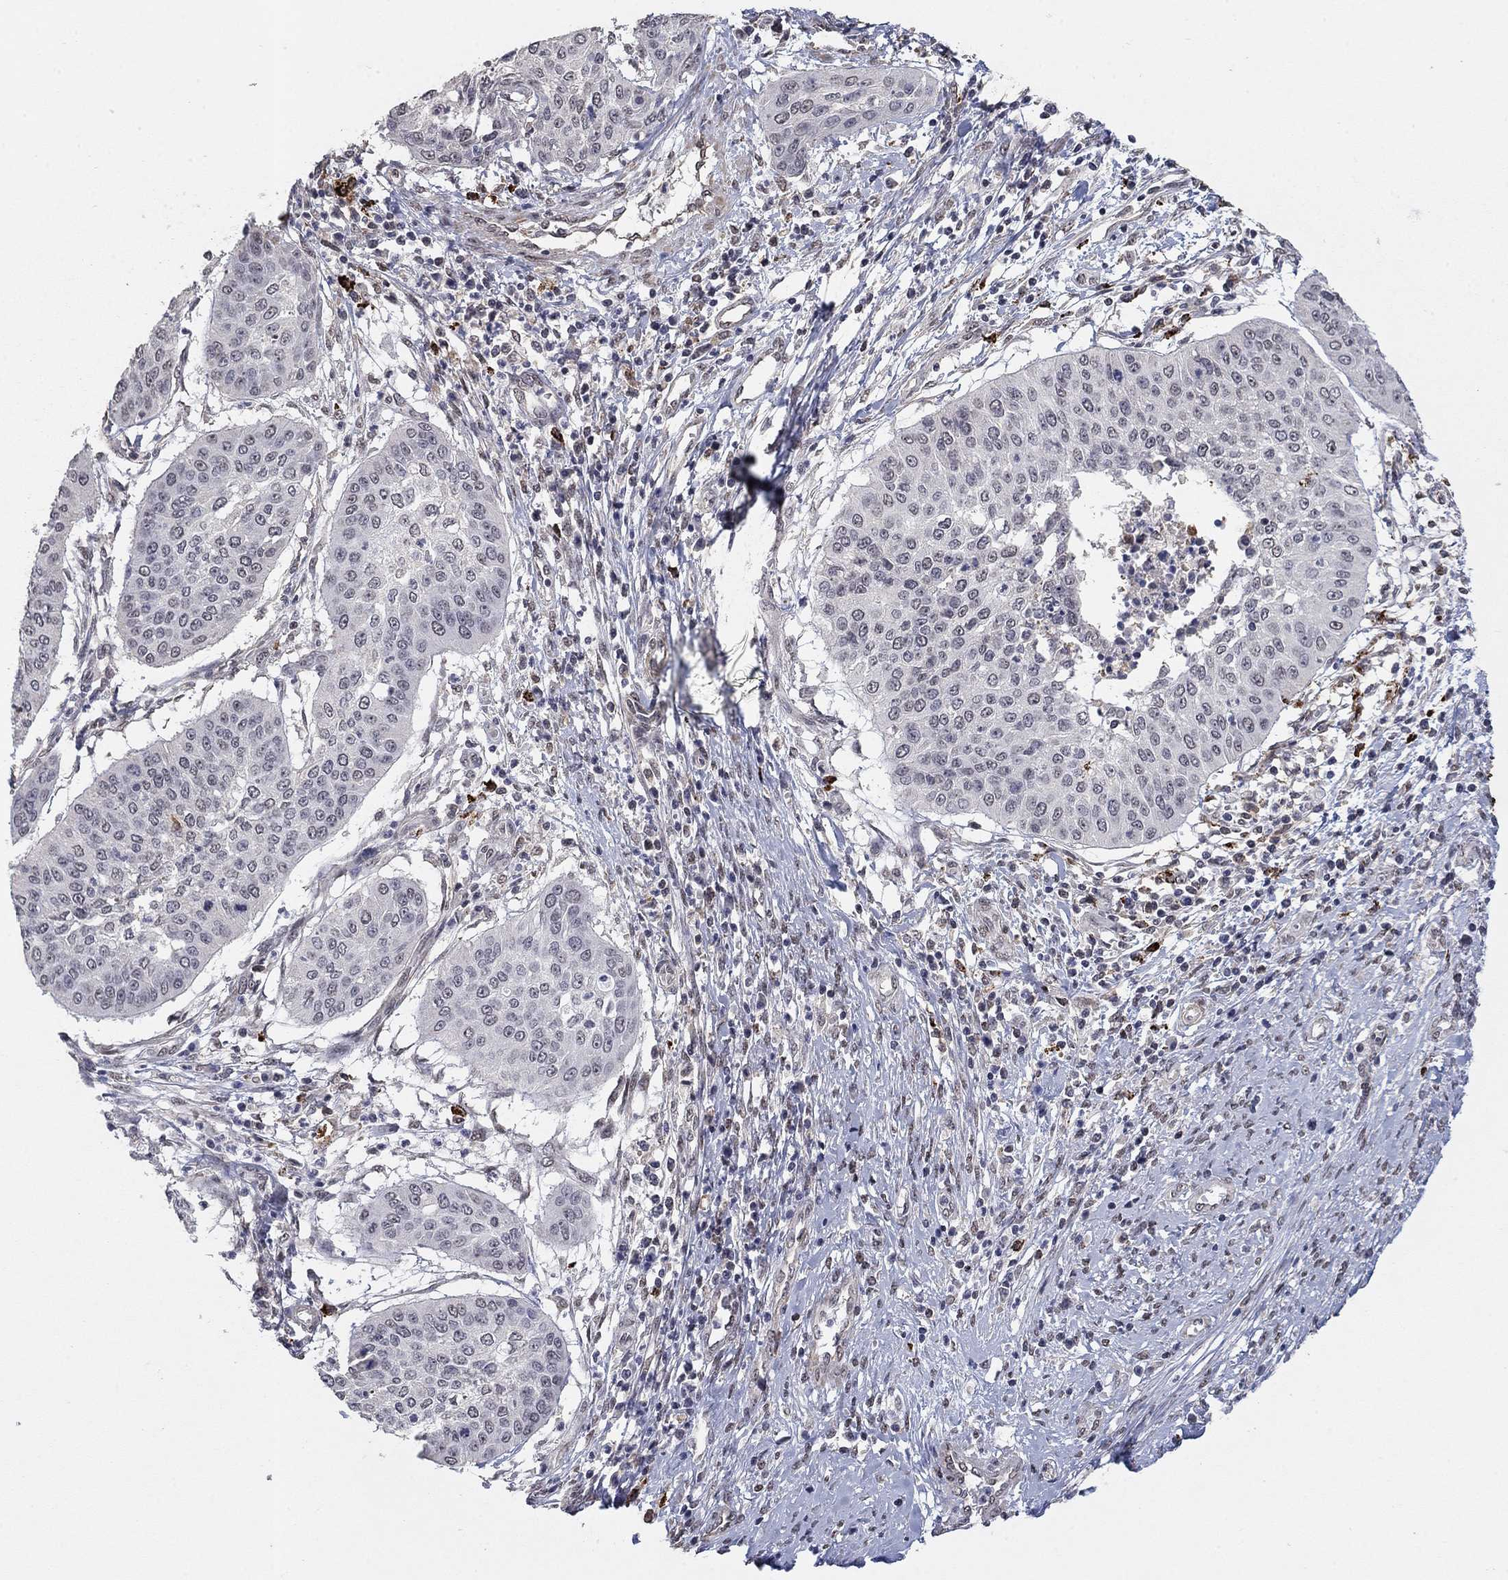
{"staining": {"intensity": "negative", "quantity": "none", "location": "none"}, "tissue": "cervical cancer", "cell_type": "Tumor cells", "image_type": "cancer", "snomed": [{"axis": "morphology", "description": "Normal tissue, NOS"}, {"axis": "morphology", "description": "Squamous cell carcinoma, NOS"}, {"axis": "topography", "description": "Cervix"}], "caption": "IHC photomicrograph of neoplastic tissue: human cervical squamous cell carcinoma stained with DAB (3,3'-diaminobenzidine) exhibits no significant protein positivity in tumor cells.", "gene": "GRIA3", "patient": {"sex": "female", "age": 39}}